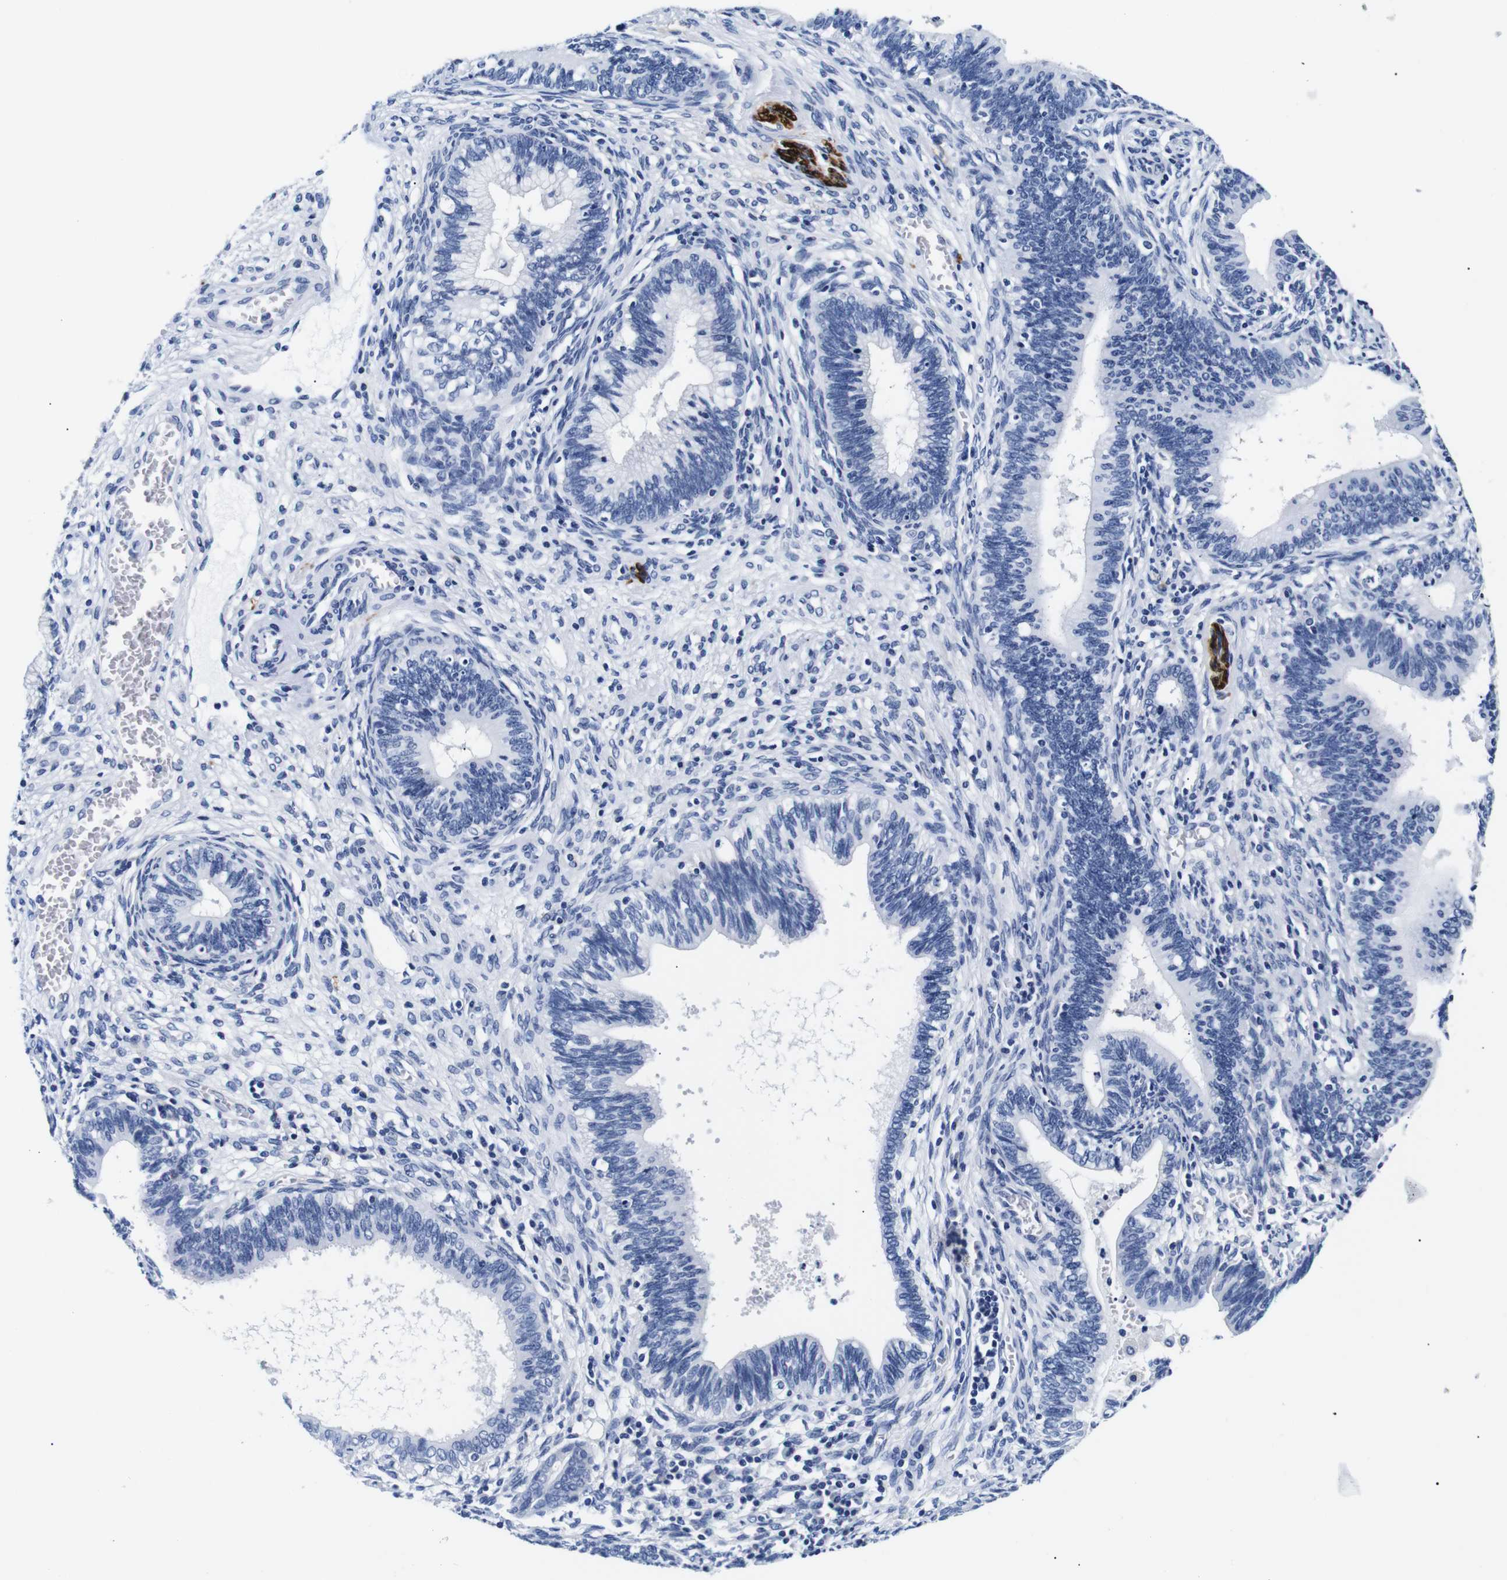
{"staining": {"intensity": "negative", "quantity": "none", "location": "none"}, "tissue": "cervical cancer", "cell_type": "Tumor cells", "image_type": "cancer", "snomed": [{"axis": "morphology", "description": "Adenocarcinoma, NOS"}, {"axis": "topography", "description": "Cervix"}], "caption": "High magnification brightfield microscopy of cervical cancer (adenocarcinoma) stained with DAB (3,3'-diaminobenzidine) (brown) and counterstained with hematoxylin (blue): tumor cells show no significant expression. (DAB (3,3'-diaminobenzidine) immunohistochemistry, high magnification).", "gene": "GAP43", "patient": {"sex": "female", "age": 44}}